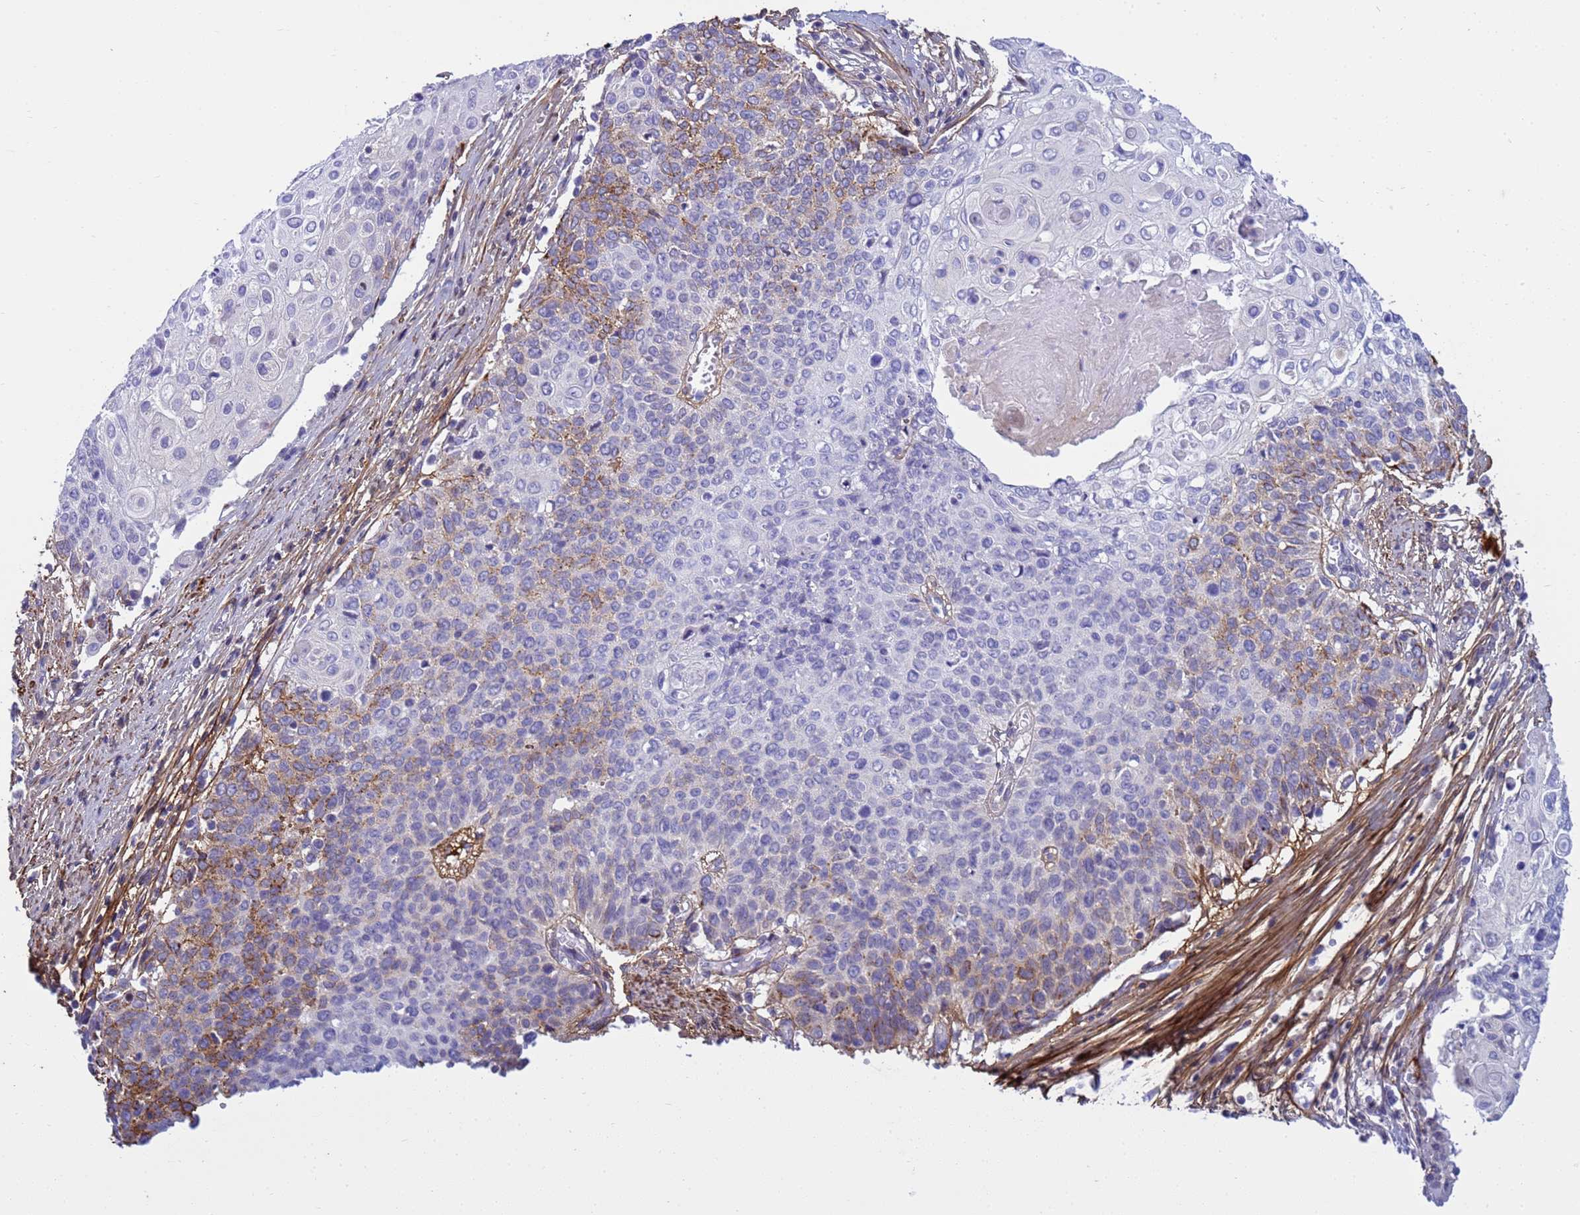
{"staining": {"intensity": "moderate", "quantity": "<25%", "location": "cytoplasmic/membranous"}, "tissue": "cervical cancer", "cell_type": "Tumor cells", "image_type": "cancer", "snomed": [{"axis": "morphology", "description": "Squamous cell carcinoma, NOS"}, {"axis": "topography", "description": "Cervix"}], "caption": "Moderate cytoplasmic/membranous expression is seen in approximately <25% of tumor cells in cervical cancer (squamous cell carcinoma). (brown staining indicates protein expression, while blue staining denotes nuclei).", "gene": "P2RX7", "patient": {"sex": "female", "age": 39}}